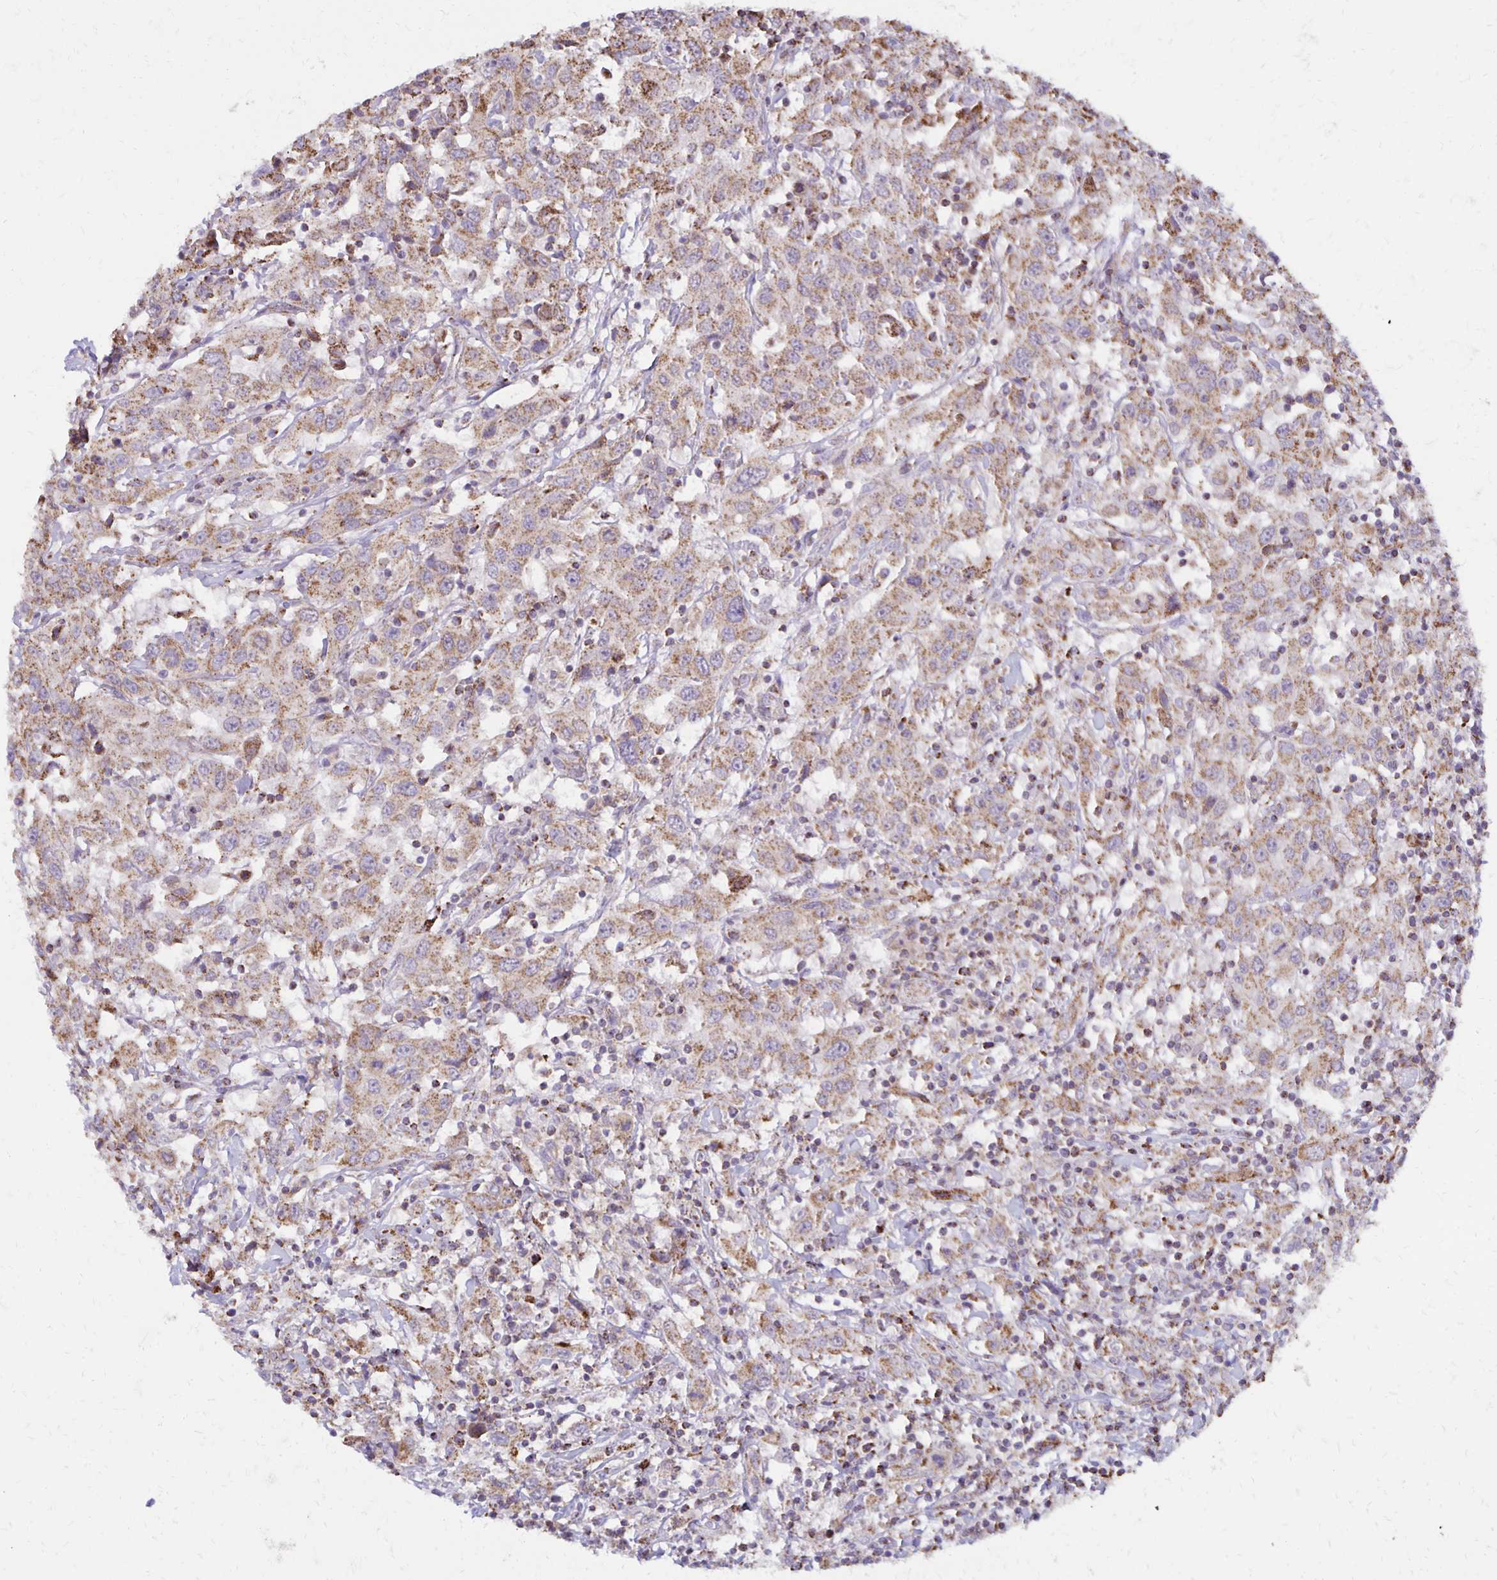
{"staining": {"intensity": "weak", "quantity": ">75%", "location": "cytoplasmic/membranous"}, "tissue": "urothelial cancer", "cell_type": "Tumor cells", "image_type": "cancer", "snomed": [{"axis": "morphology", "description": "Urothelial carcinoma, High grade"}, {"axis": "topography", "description": "Urinary bladder"}], "caption": "High-grade urothelial carcinoma stained for a protein (brown) displays weak cytoplasmic/membranous positive positivity in about >75% of tumor cells.", "gene": "IER3", "patient": {"sex": "male", "age": 61}}